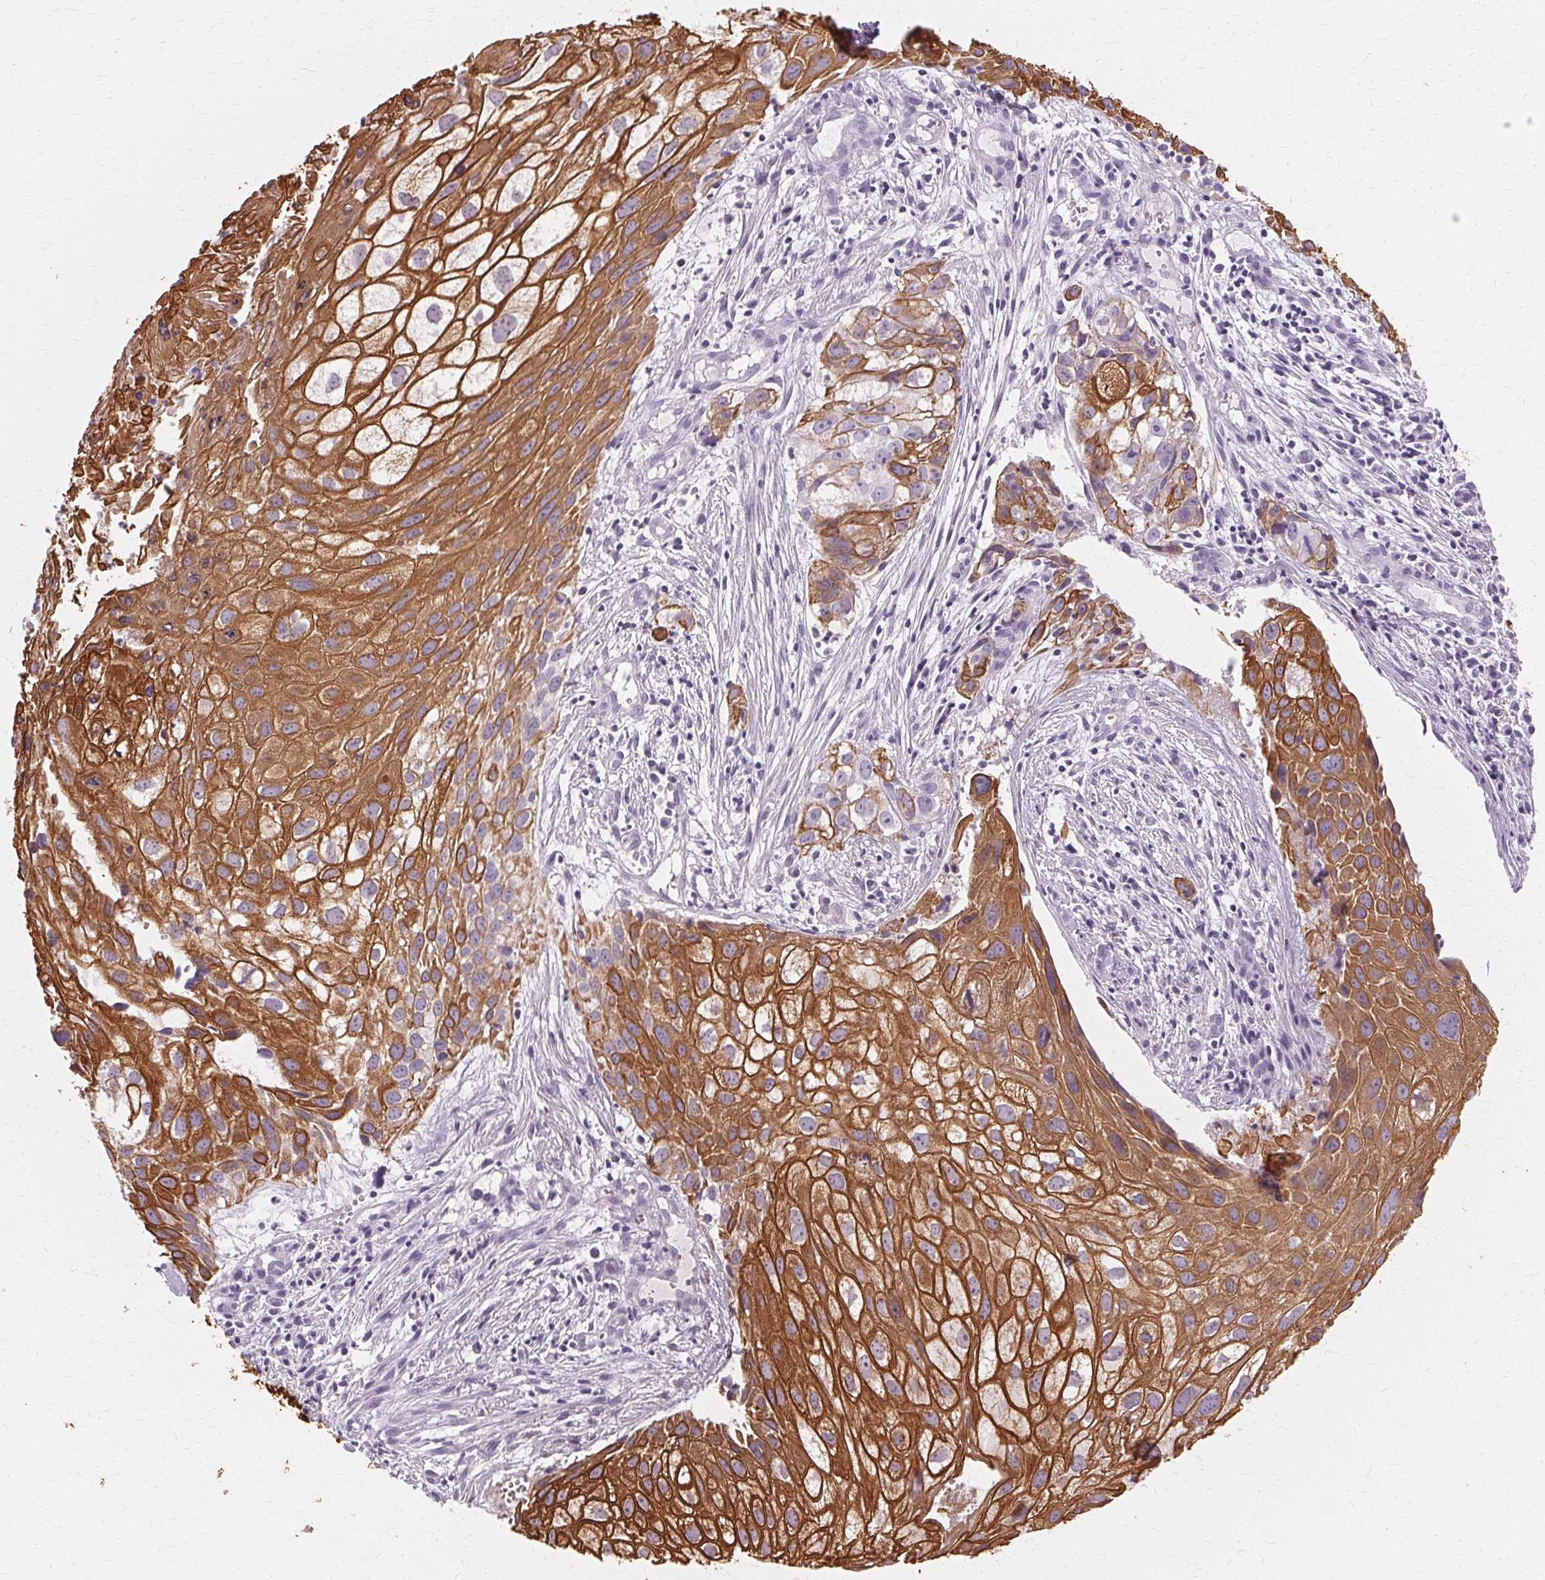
{"staining": {"intensity": "moderate", "quantity": ">75%", "location": "cytoplasmic/membranous"}, "tissue": "cervical cancer", "cell_type": "Tumor cells", "image_type": "cancer", "snomed": [{"axis": "morphology", "description": "Squamous cell carcinoma, NOS"}, {"axis": "topography", "description": "Cervix"}], "caption": "A brown stain shows moderate cytoplasmic/membranous expression of a protein in cervical cancer (squamous cell carcinoma) tumor cells.", "gene": "KRT6C", "patient": {"sex": "female", "age": 53}}